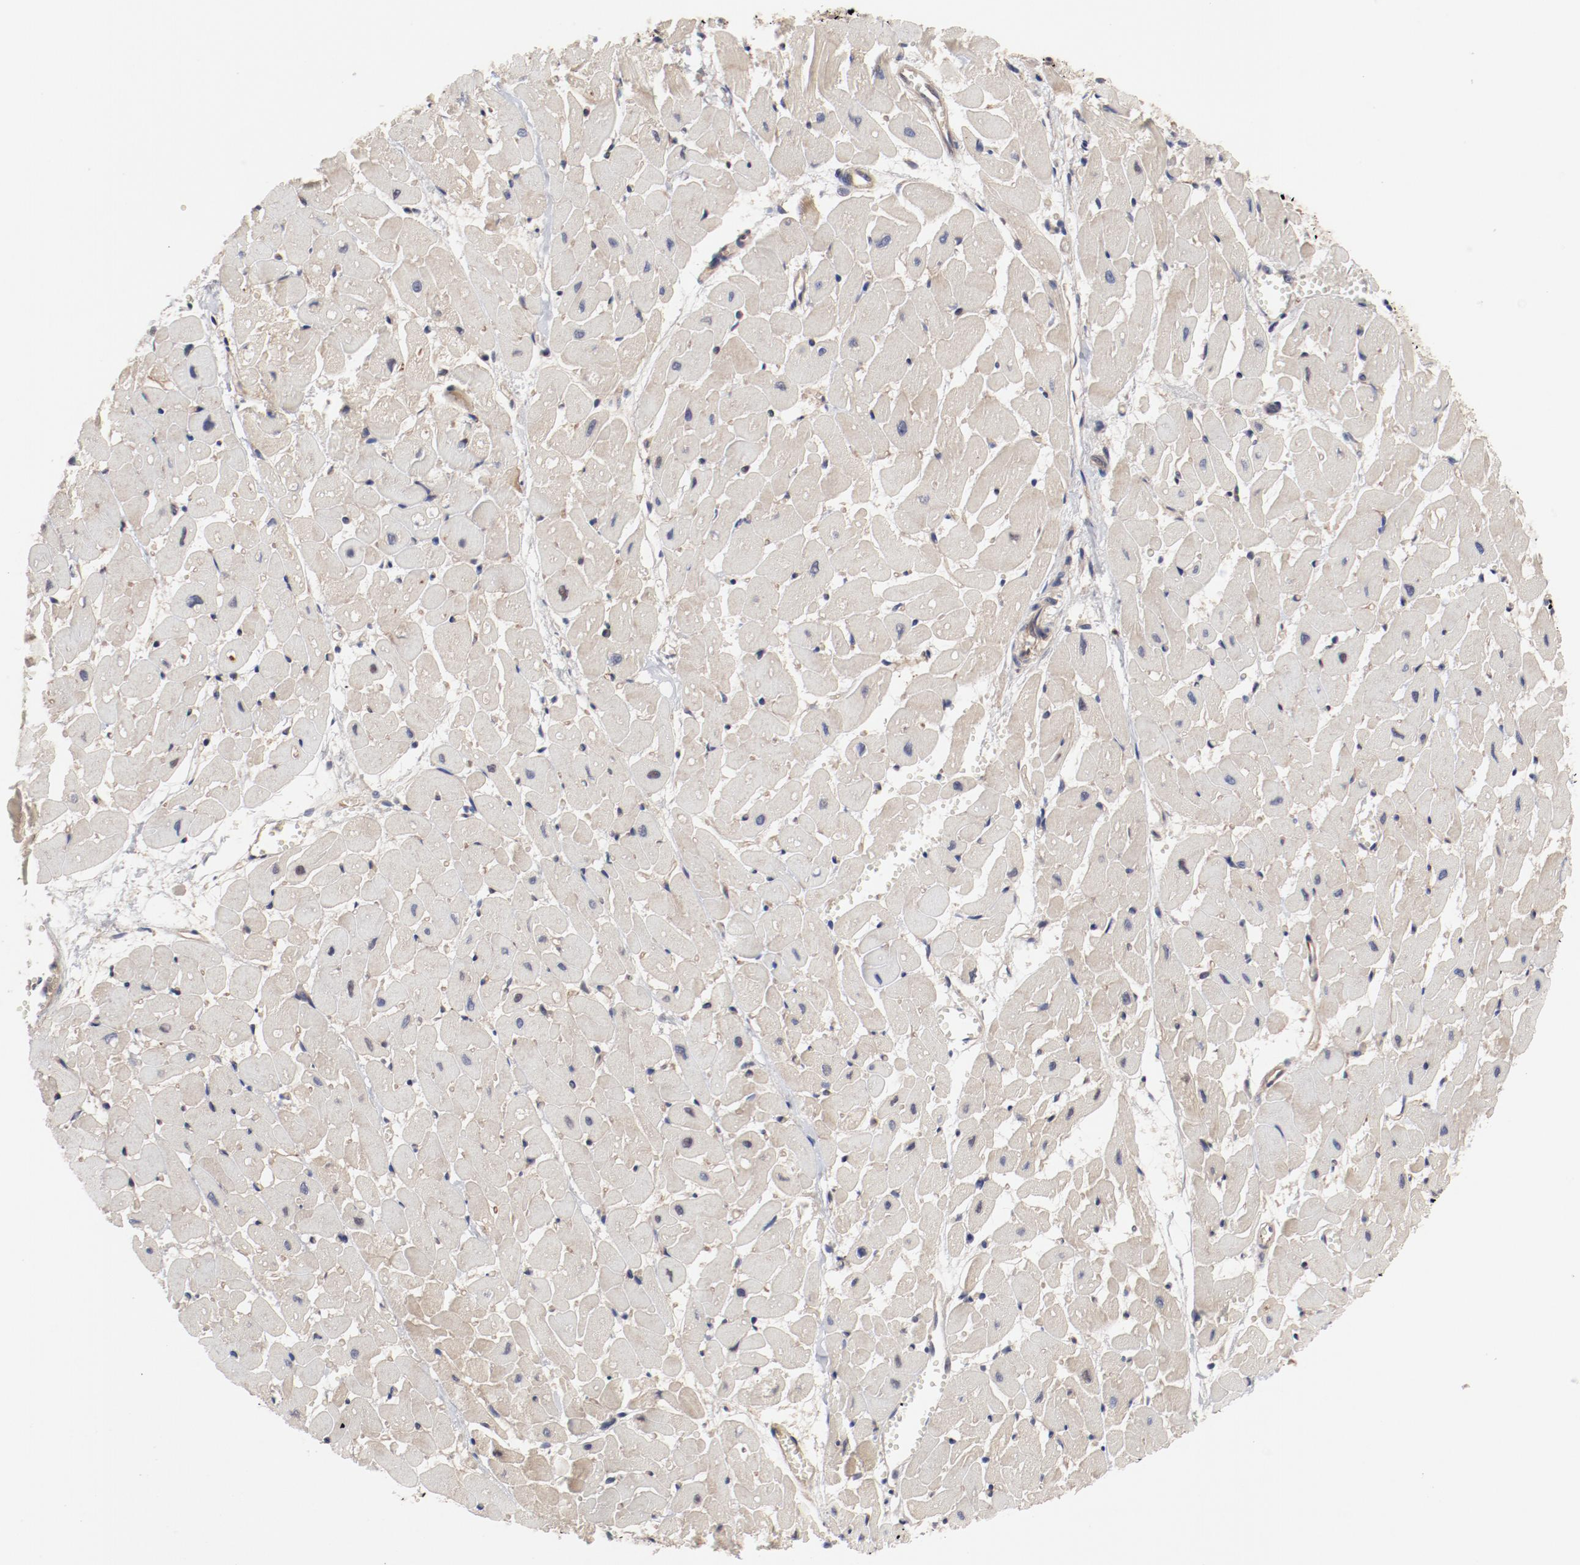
{"staining": {"intensity": "negative", "quantity": "none", "location": "none"}, "tissue": "heart muscle", "cell_type": "Cardiomyocytes", "image_type": "normal", "snomed": [{"axis": "morphology", "description": "Normal tissue, NOS"}, {"axis": "topography", "description": "Heart"}], "caption": "A high-resolution micrograph shows IHC staining of unremarkable heart muscle, which exhibits no significant positivity in cardiomyocytes. (Immunohistochemistry, brightfield microscopy, high magnification).", "gene": "PITPNM2", "patient": {"sex": "female", "age": 19}}